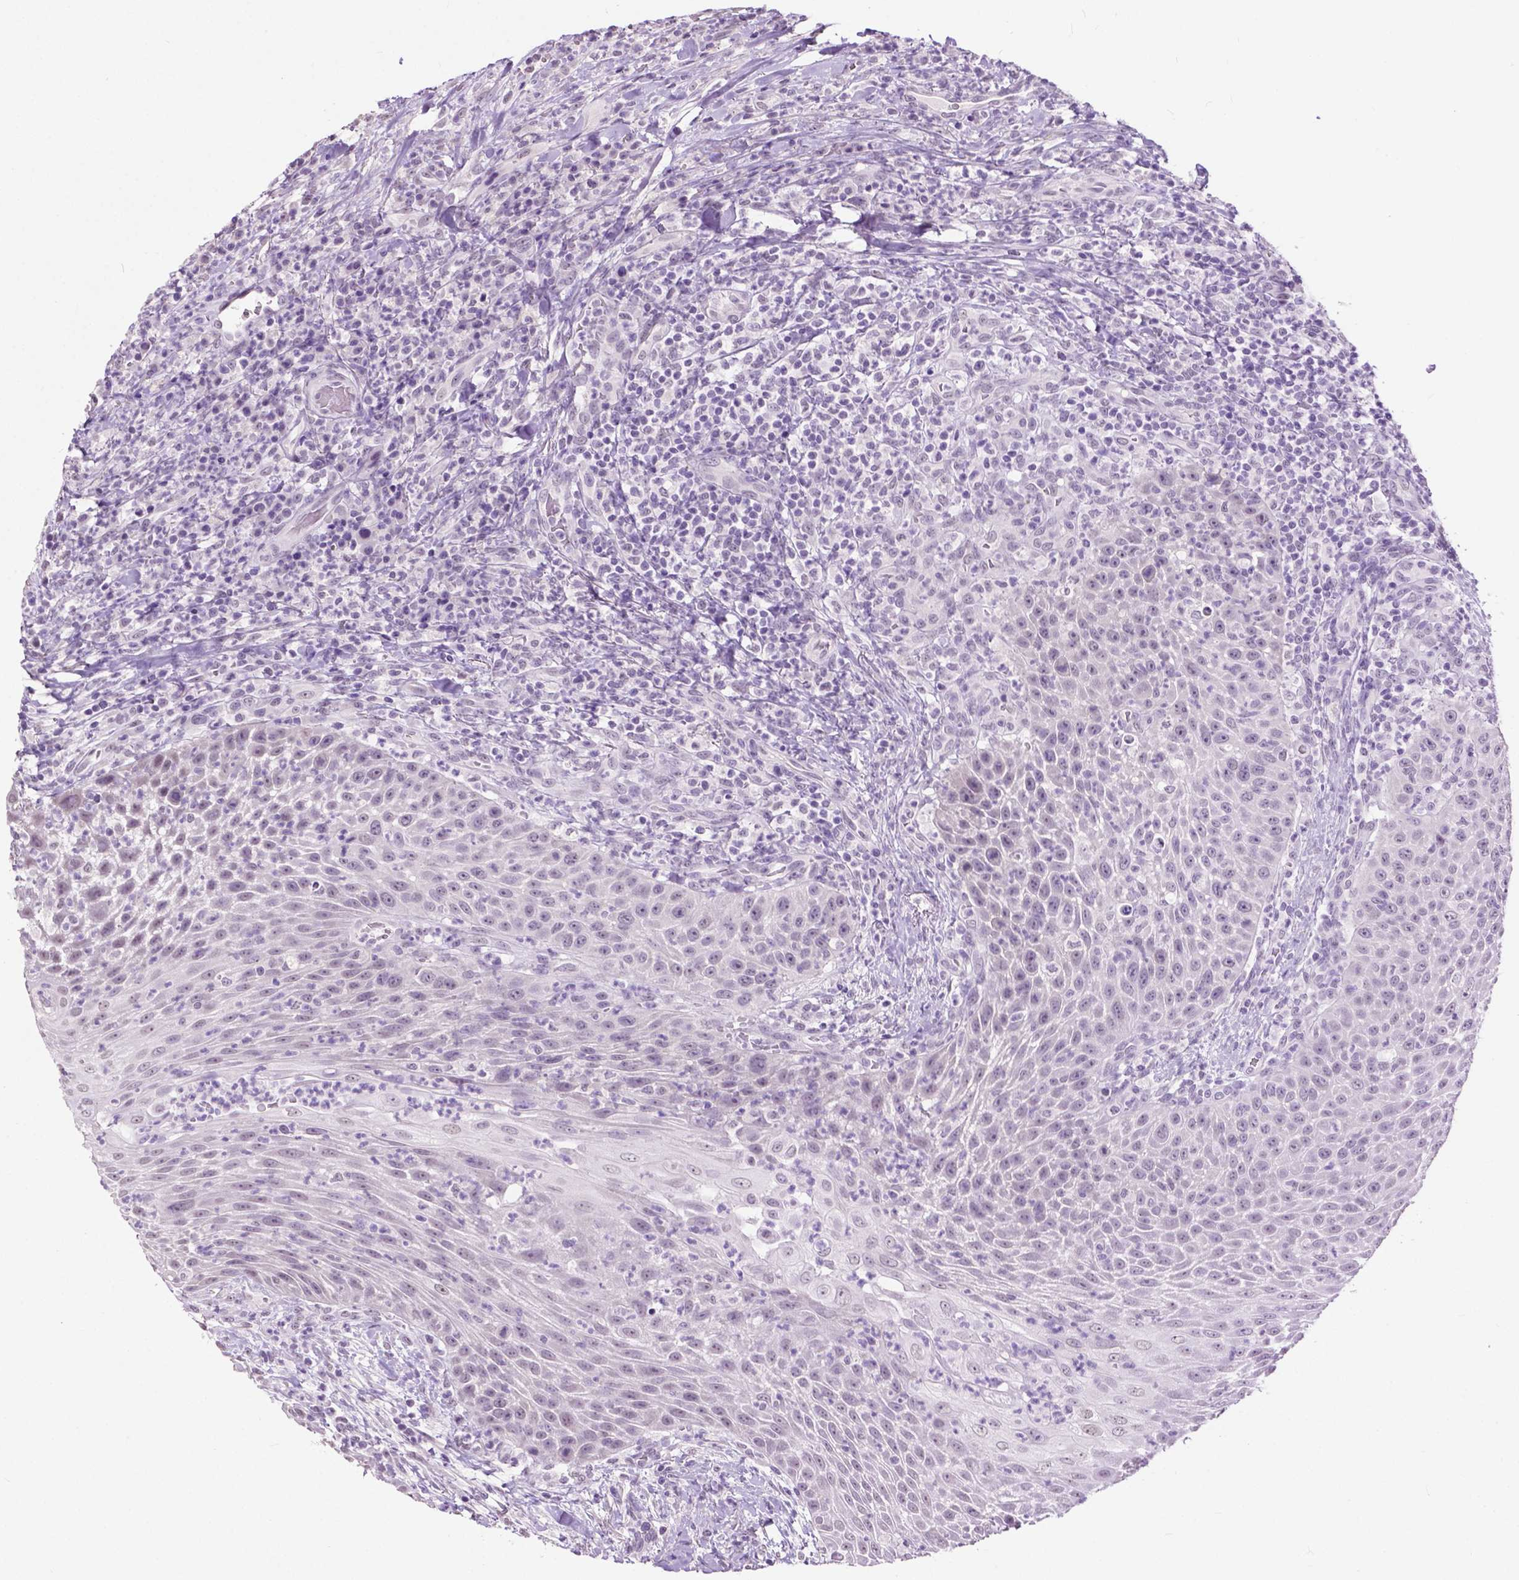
{"staining": {"intensity": "negative", "quantity": "none", "location": "none"}, "tissue": "head and neck cancer", "cell_type": "Tumor cells", "image_type": "cancer", "snomed": [{"axis": "morphology", "description": "Squamous cell carcinoma, NOS"}, {"axis": "topography", "description": "Head-Neck"}], "caption": "A photomicrograph of human head and neck squamous cell carcinoma is negative for staining in tumor cells. (DAB (3,3'-diaminobenzidine) IHC, high magnification).", "gene": "GPR37L1", "patient": {"sex": "male", "age": 69}}